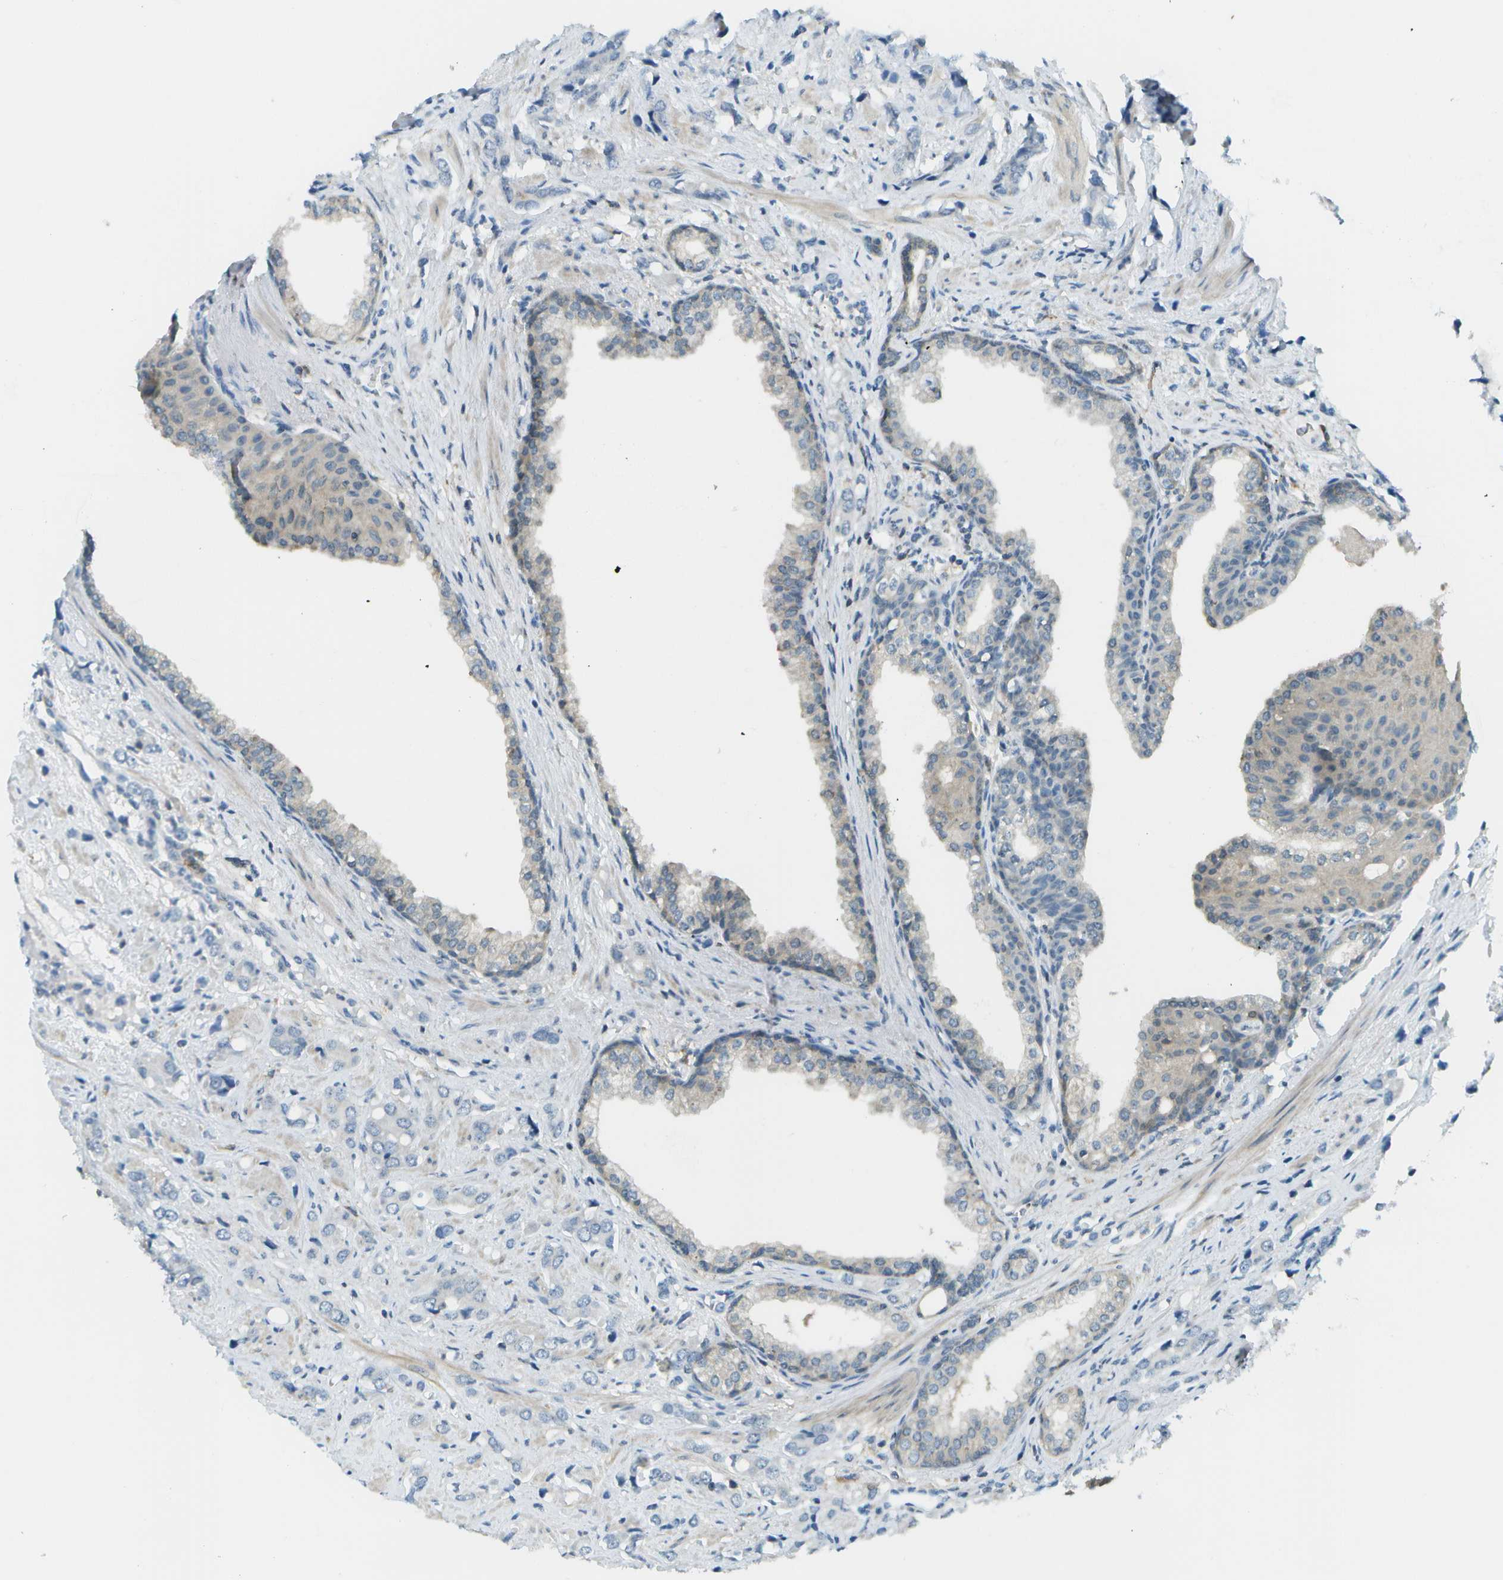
{"staining": {"intensity": "negative", "quantity": "none", "location": "none"}, "tissue": "prostate cancer", "cell_type": "Tumor cells", "image_type": "cancer", "snomed": [{"axis": "morphology", "description": "Adenocarcinoma, High grade"}, {"axis": "topography", "description": "Prostate"}], "caption": "Immunohistochemistry micrograph of neoplastic tissue: human prostate cancer stained with DAB displays no significant protein expression in tumor cells.", "gene": "CDH23", "patient": {"sex": "male", "age": 52}}